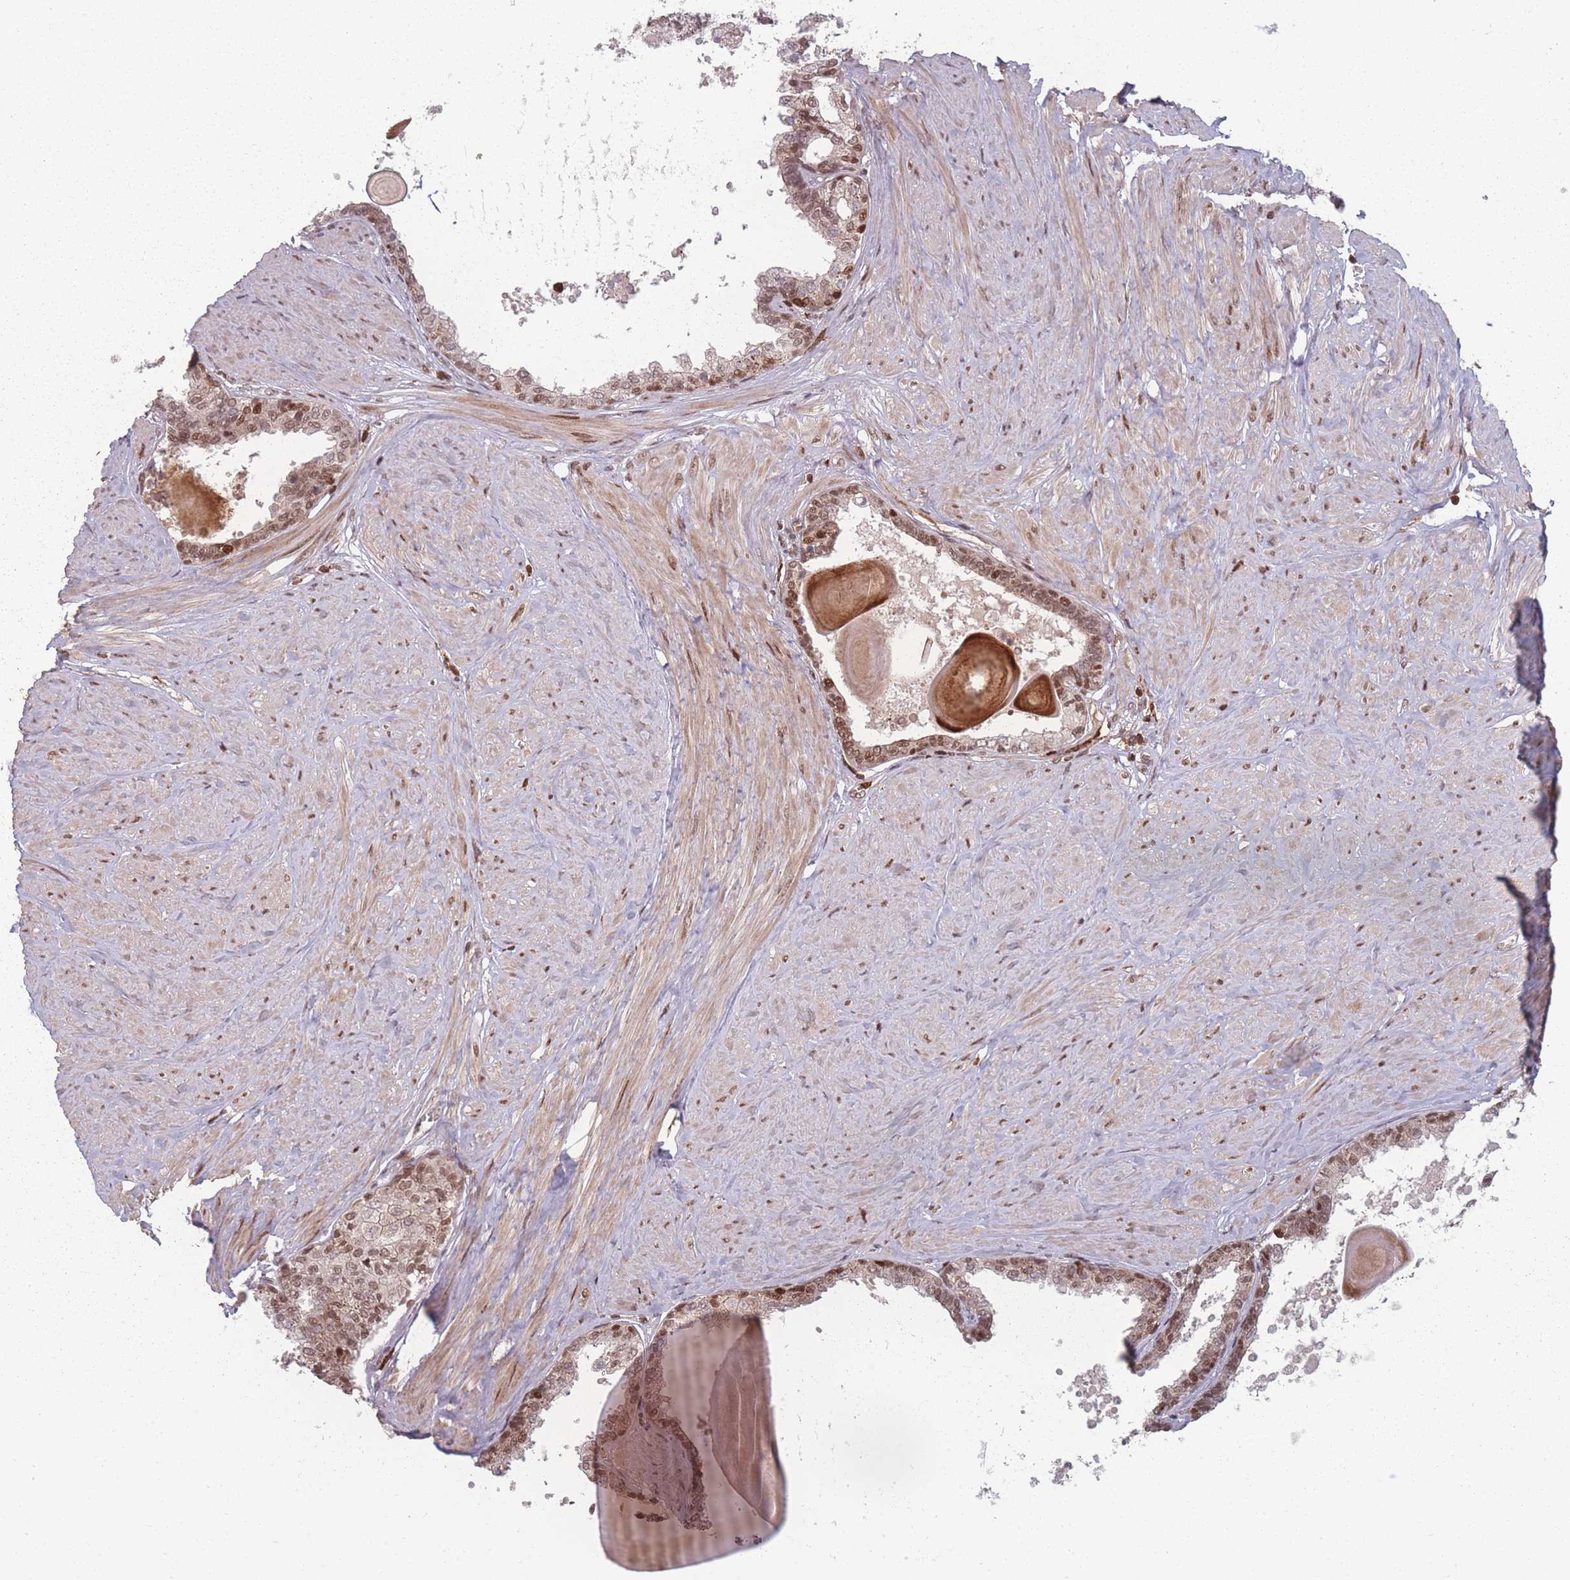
{"staining": {"intensity": "moderate", "quantity": ">75%", "location": "nuclear"}, "tissue": "prostate", "cell_type": "Glandular cells", "image_type": "normal", "snomed": [{"axis": "morphology", "description": "Normal tissue, NOS"}, {"axis": "topography", "description": "Prostate"}], "caption": "Immunohistochemistry image of normal prostate stained for a protein (brown), which exhibits medium levels of moderate nuclear positivity in about >75% of glandular cells.", "gene": "WDR55", "patient": {"sex": "male", "age": 48}}